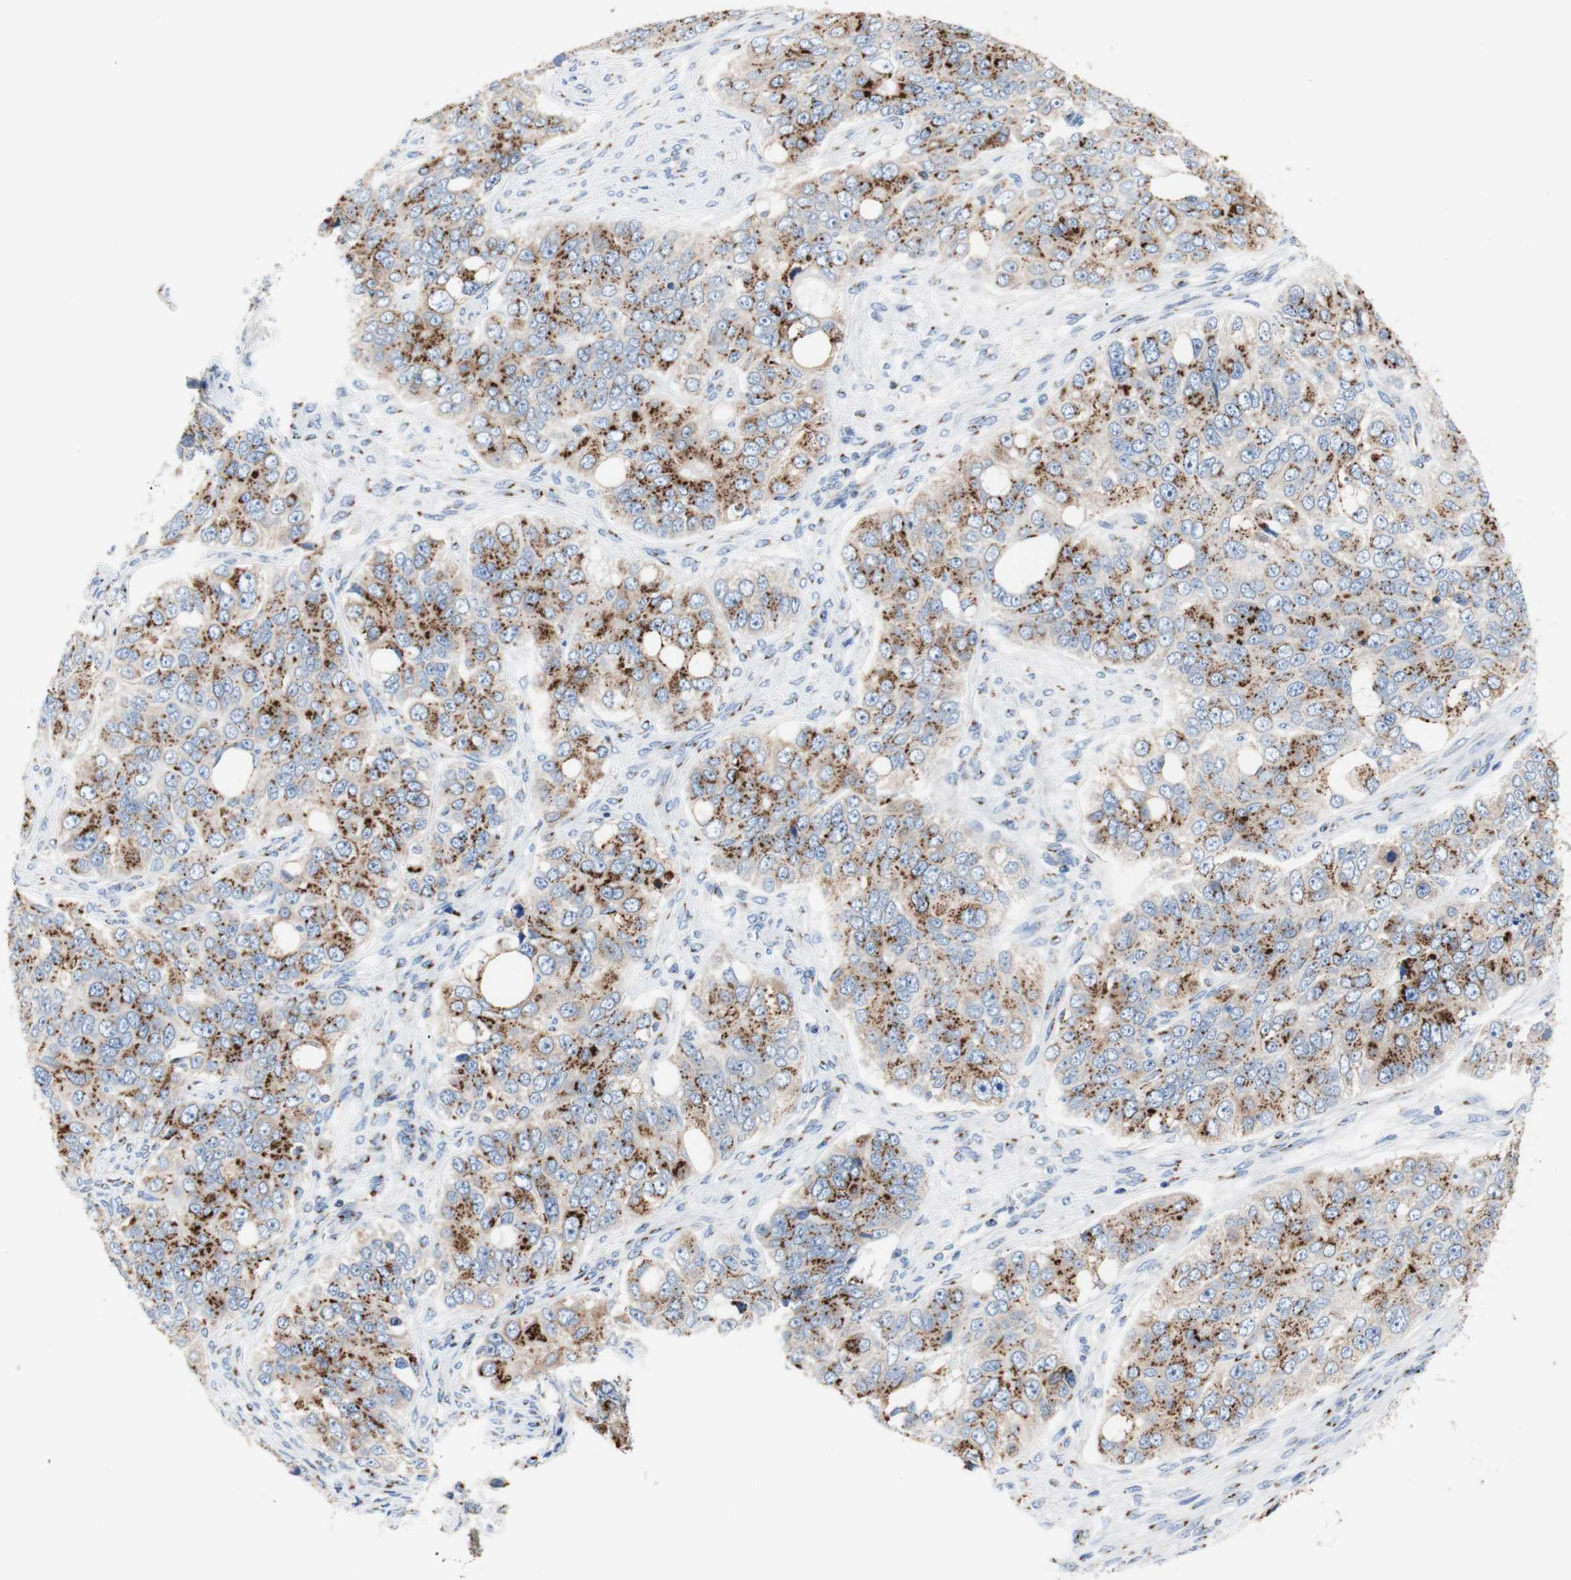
{"staining": {"intensity": "moderate", "quantity": "25%-75%", "location": "cytoplasmic/membranous"}, "tissue": "ovarian cancer", "cell_type": "Tumor cells", "image_type": "cancer", "snomed": [{"axis": "morphology", "description": "Carcinoma, endometroid"}, {"axis": "topography", "description": "Ovary"}], "caption": "Human endometroid carcinoma (ovarian) stained with a brown dye demonstrates moderate cytoplasmic/membranous positive expression in about 25%-75% of tumor cells.", "gene": "GALNT2", "patient": {"sex": "female", "age": 51}}